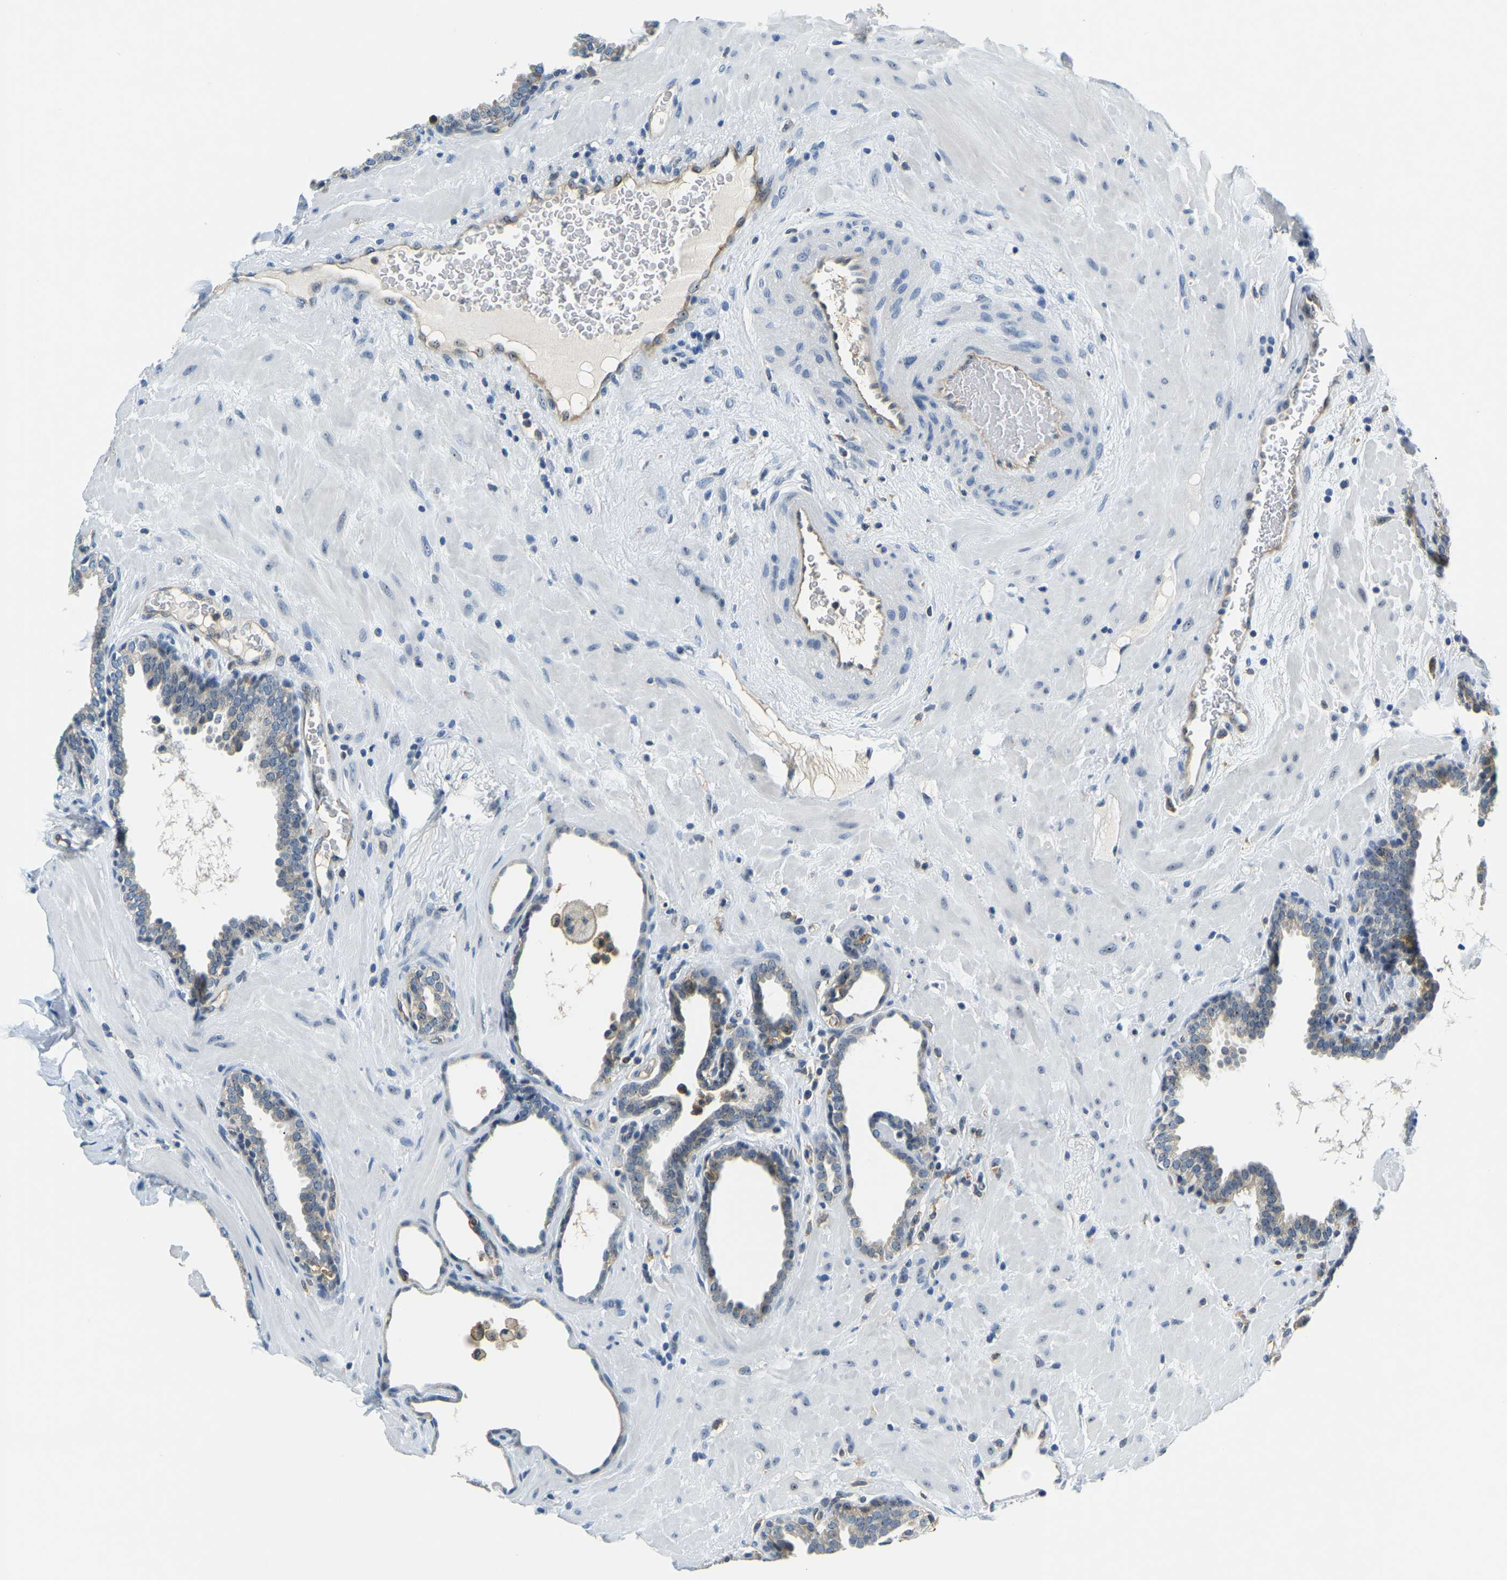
{"staining": {"intensity": "weak", "quantity": "<25%", "location": "cytoplasmic/membranous,nuclear"}, "tissue": "prostate", "cell_type": "Glandular cells", "image_type": "normal", "snomed": [{"axis": "morphology", "description": "Normal tissue, NOS"}, {"axis": "topography", "description": "Prostate"}], "caption": "IHC photomicrograph of unremarkable prostate: human prostate stained with DAB (3,3'-diaminobenzidine) displays no significant protein expression in glandular cells. Brightfield microscopy of immunohistochemistry stained with DAB (brown) and hematoxylin (blue), captured at high magnification.", "gene": "RRP1", "patient": {"sex": "male", "age": 51}}